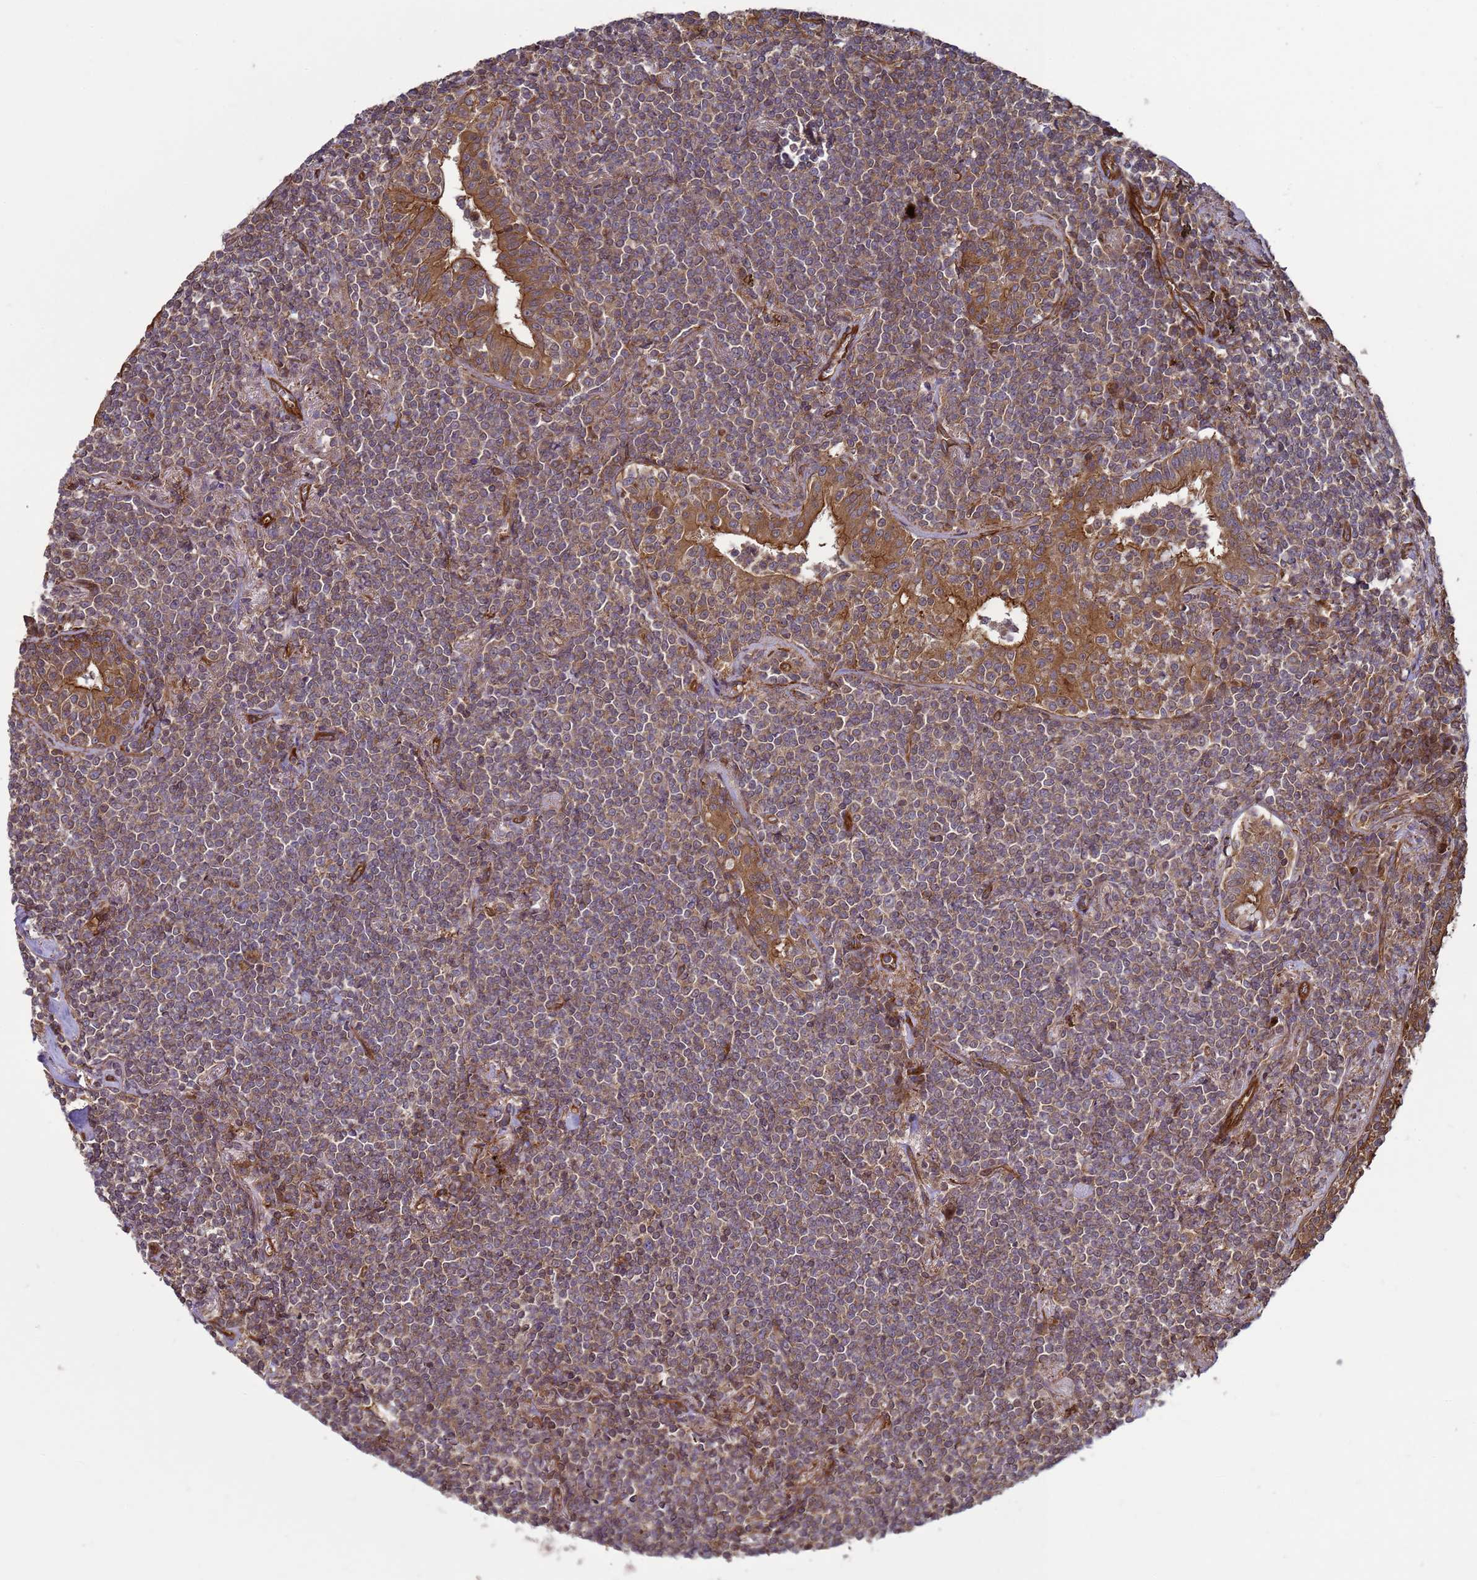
{"staining": {"intensity": "weak", "quantity": ">75%", "location": "cytoplasmic/membranous"}, "tissue": "lymphoma", "cell_type": "Tumor cells", "image_type": "cancer", "snomed": [{"axis": "morphology", "description": "Malignant lymphoma, non-Hodgkin's type, Low grade"}, {"axis": "topography", "description": "Lung"}], "caption": "Immunohistochemical staining of lymphoma displays low levels of weak cytoplasmic/membranous protein positivity in approximately >75% of tumor cells.", "gene": "CNOT1", "patient": {"sex": "female", "age": 71}}